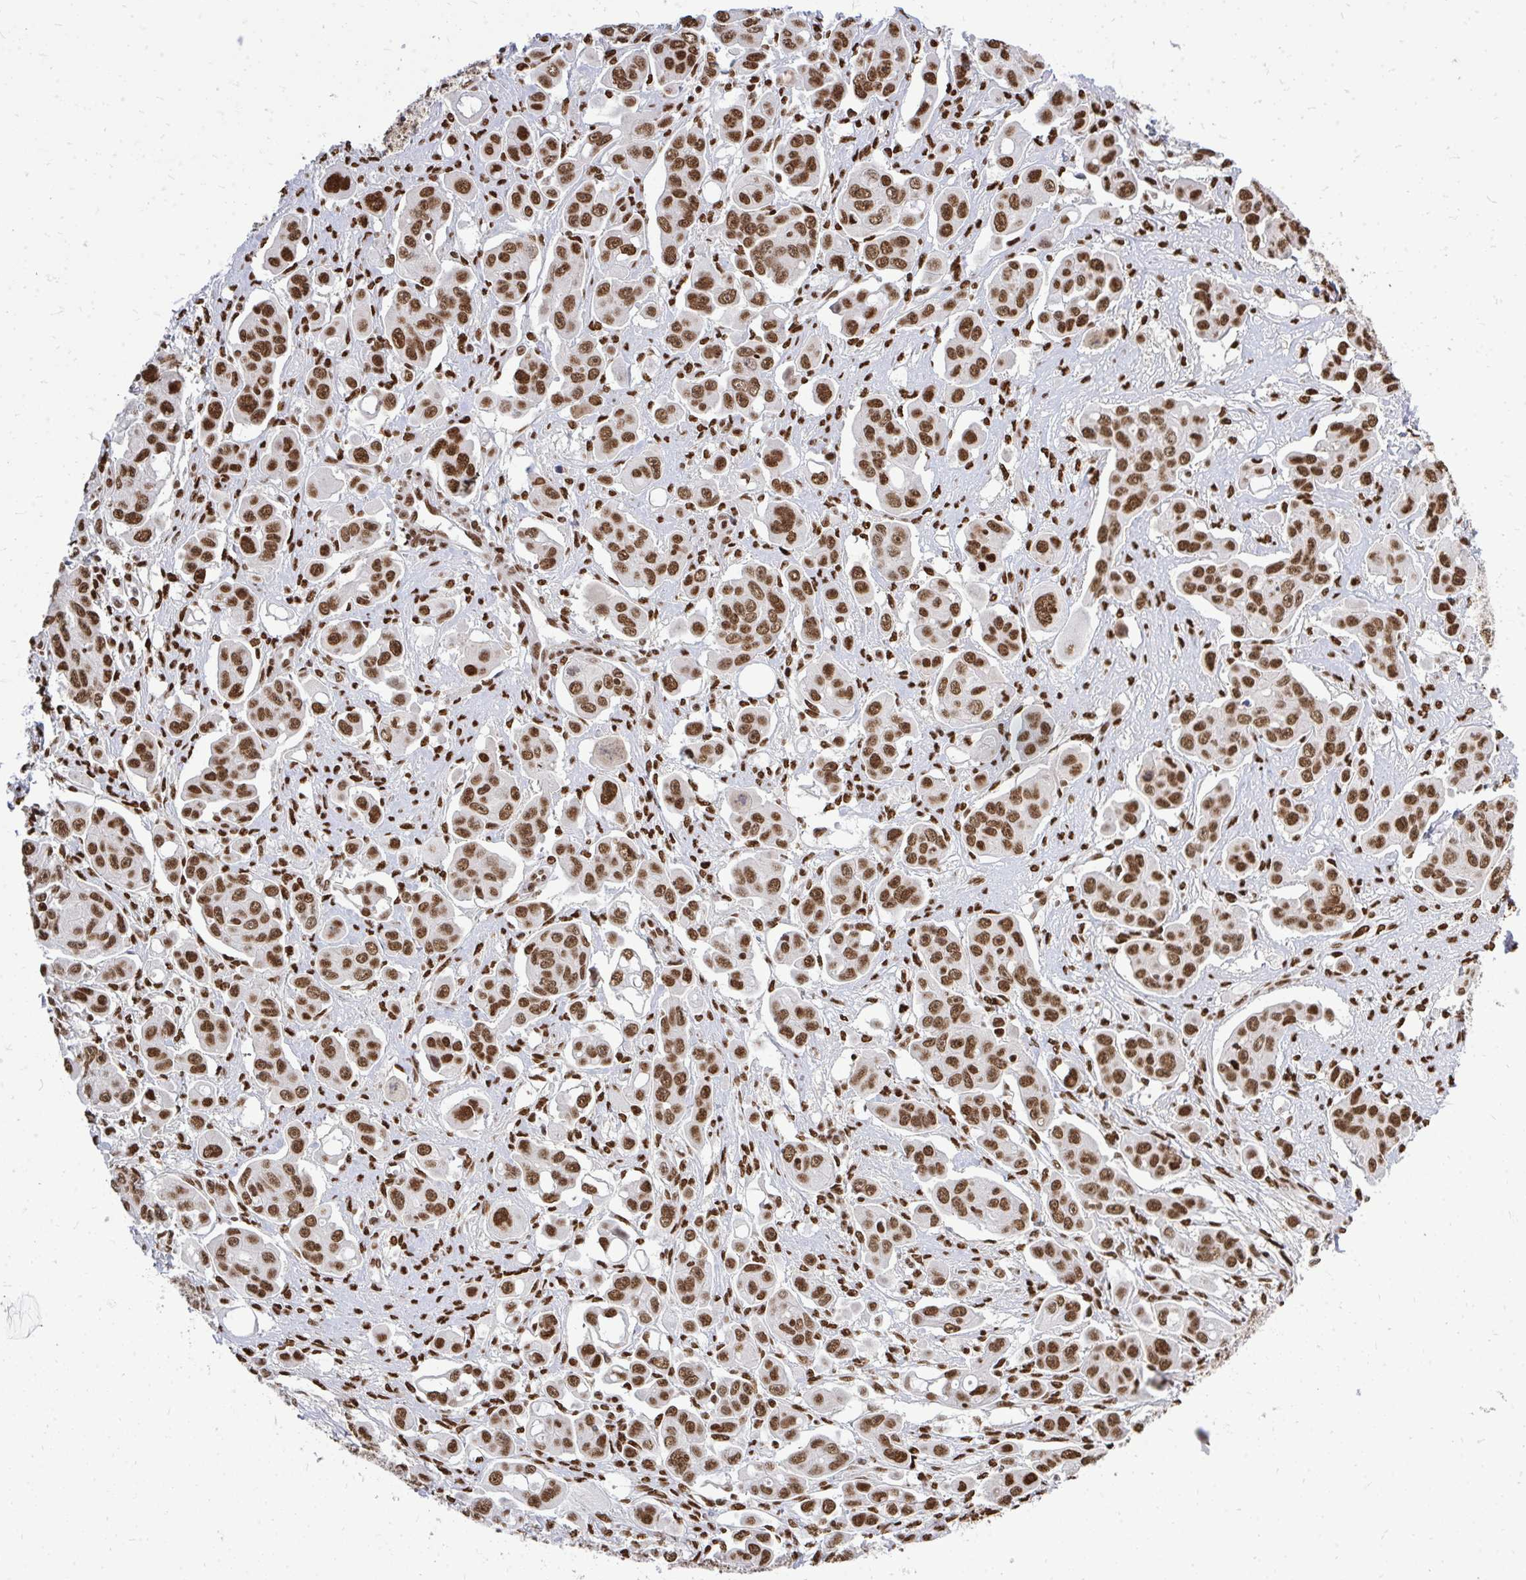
{"staining": {"intensity": "strong", "quantity": ">75%", "location": "nuclear"}, "tissue": "ovarian cancer", "cell_type": "Tumor cells", "image_type": "cancer", "snomed": [{"axis": "morphology", "description": "Carcinoma, endometroid"}, {"axis": "topography", "description": "Ovary"}], "caption": "Immunohistochemistry image of human ovarian cancer stained for a protein (brown), which displays high levels of strong nuclear positivity in approximately >75% of tumor cells.", "gene": "TBL1Y", "patient": {"sex": "female", "age": 70}}